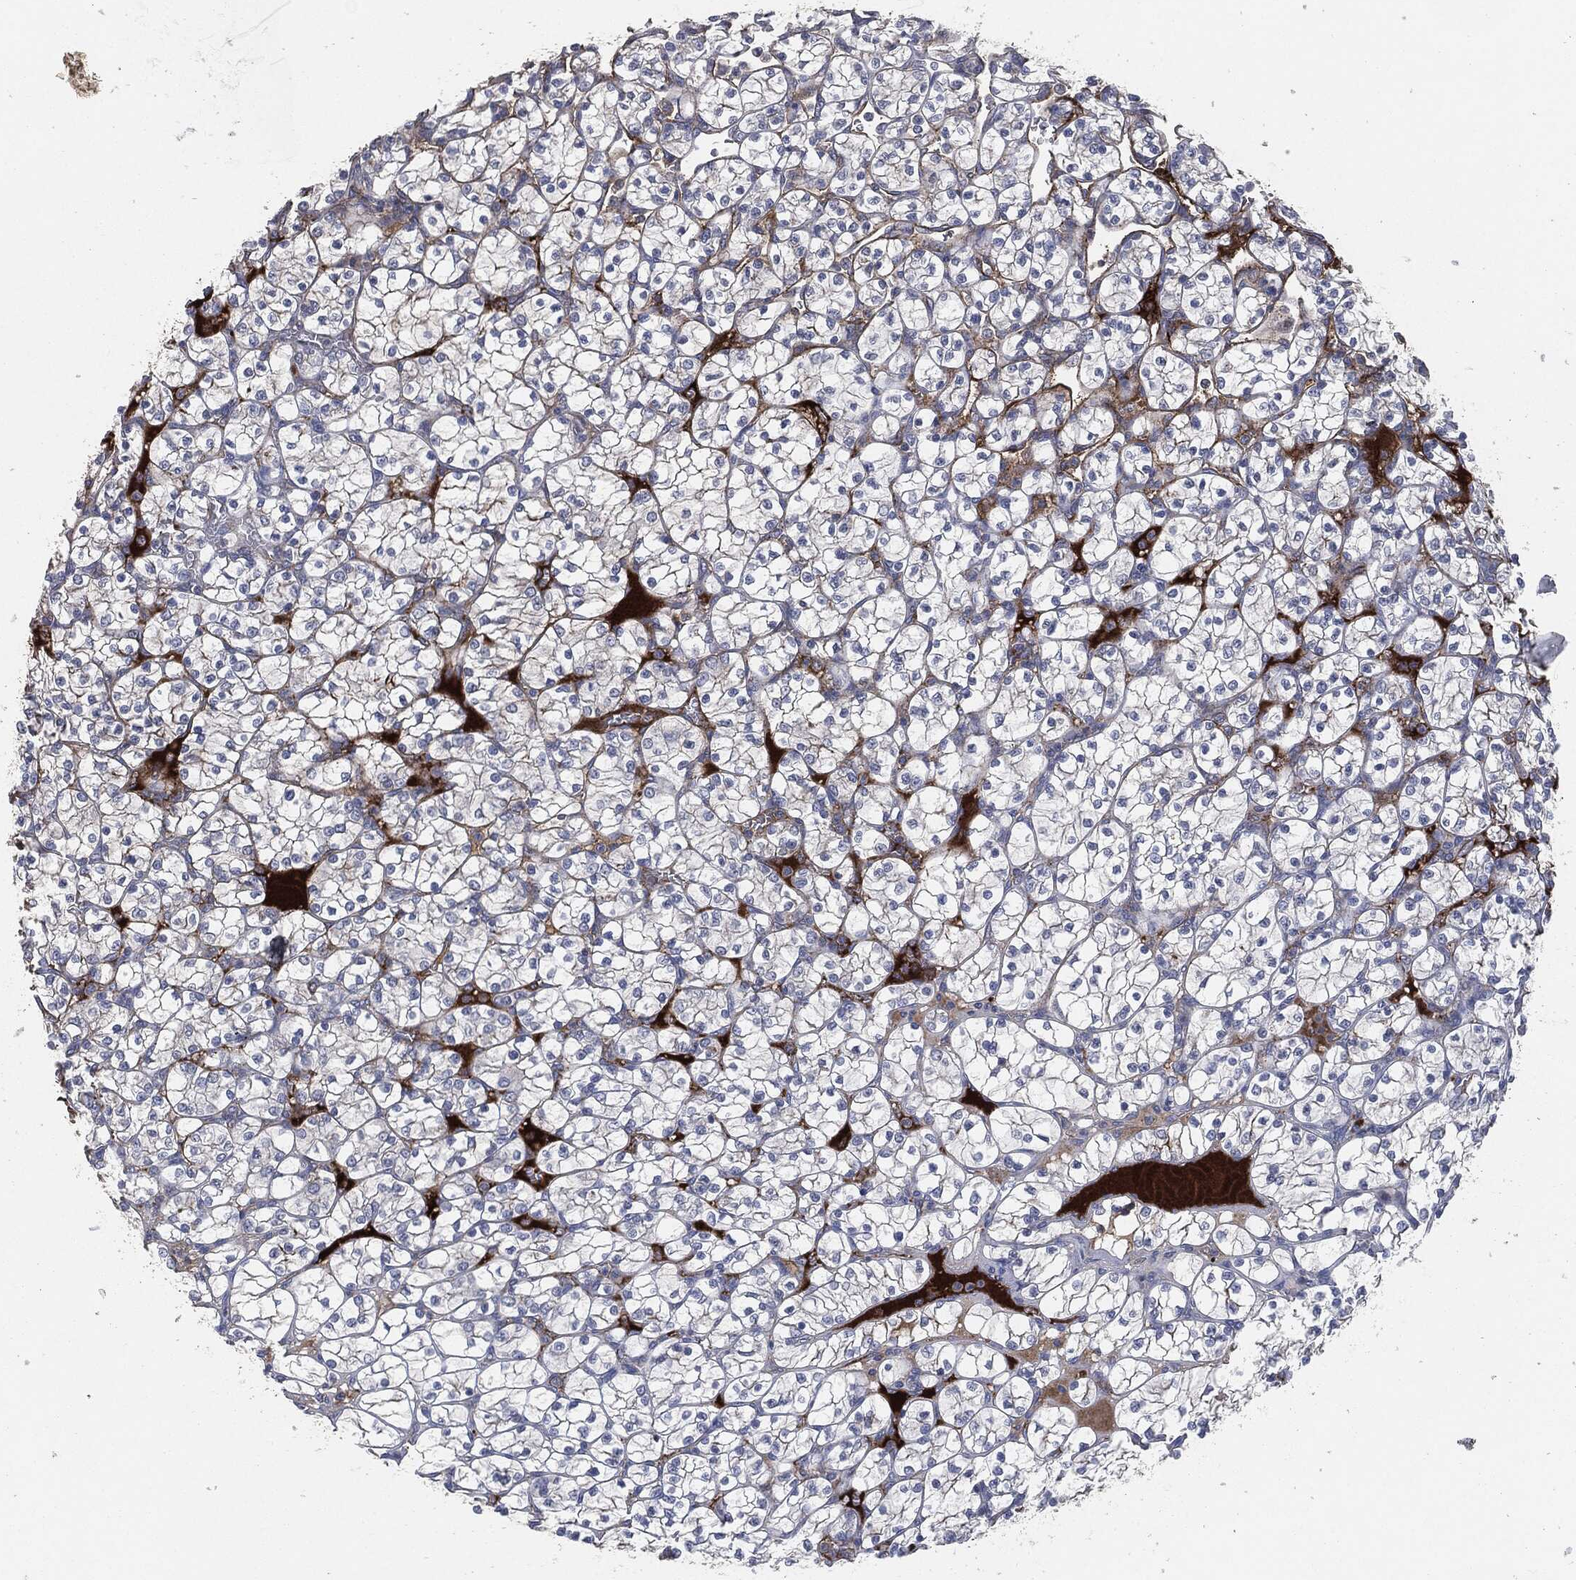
{"staining": {"intensity": "negative", "quantity": "none", "location": "none"}, "tissue": "renal cancer", "cell_type": "Tumor cells", "image_type": "cancer", "snomed": [{"axis": "morphology", "description": "Adenocarcinoma, NOS"}, {"axis": "topography", "description": "Kidney"}], "caption": "This is an immunohistochemistry image of human adenocarcinoma (renal). There is no expression in tumor cells.", "gene": "APOB", "patient": {"sex": "female", "age": 89}}